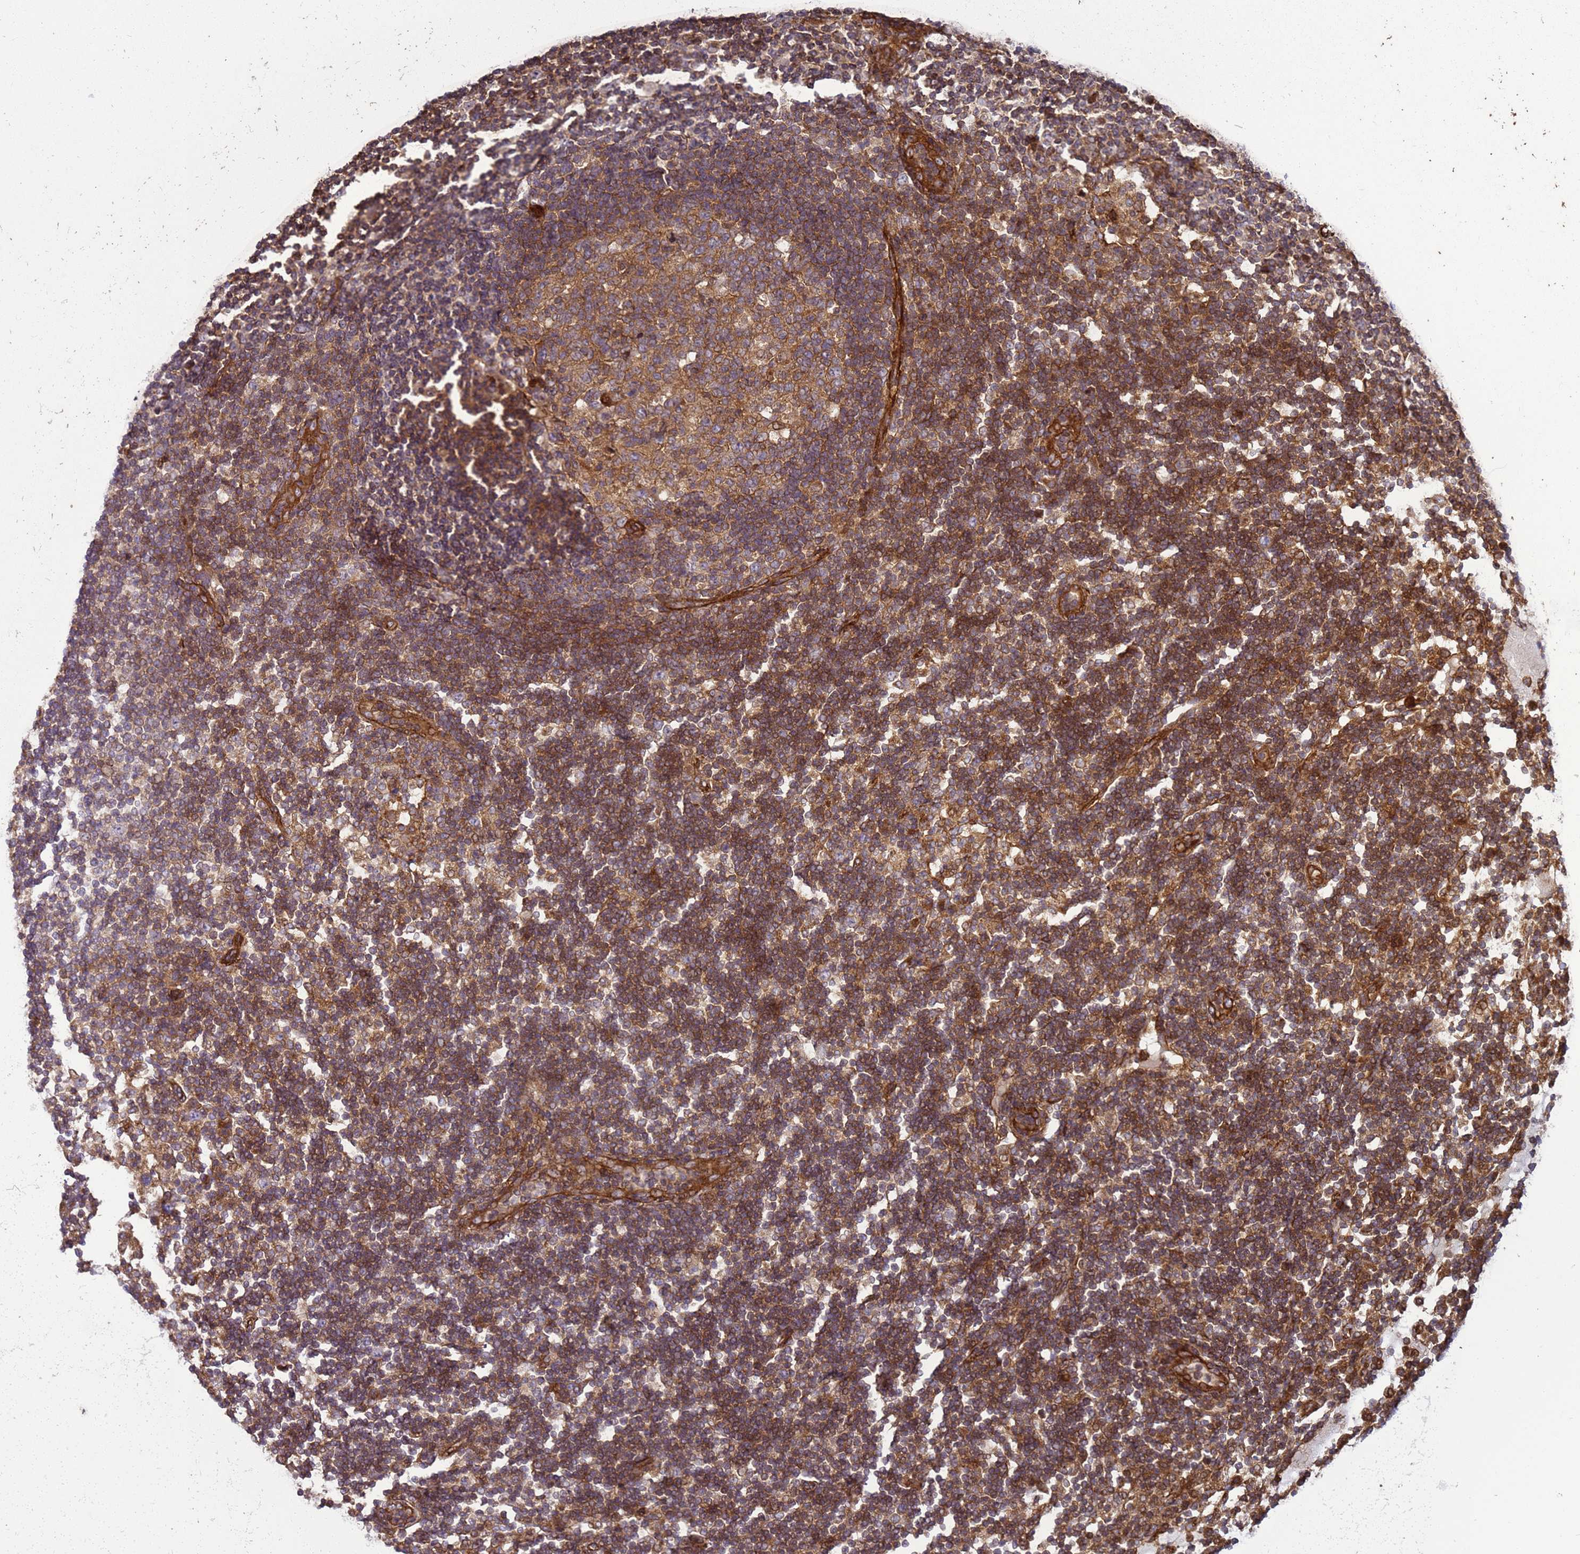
{"staining": {"intensity": "moderate", "quantity": ">75%", "location": "cytoplasmic/membranous"}, "tissue": "lymph node", "cell_type": "Germinal center cells", "image_type": "normal", "snomed": [{"axis": "morphology", "description": "Normal tissue, NOS"}, {"axis": "topography", "description": "Lymph node"}], "caption": "High-power microscopy captured an immunohistochemistry photomicrograph of benign lymph node, revealing moderate cytoplasmic/membranous staining in about >75% of germinal center cells.", "gene": "CNOT1", "patient": {"sex": "female", "age": 53}}